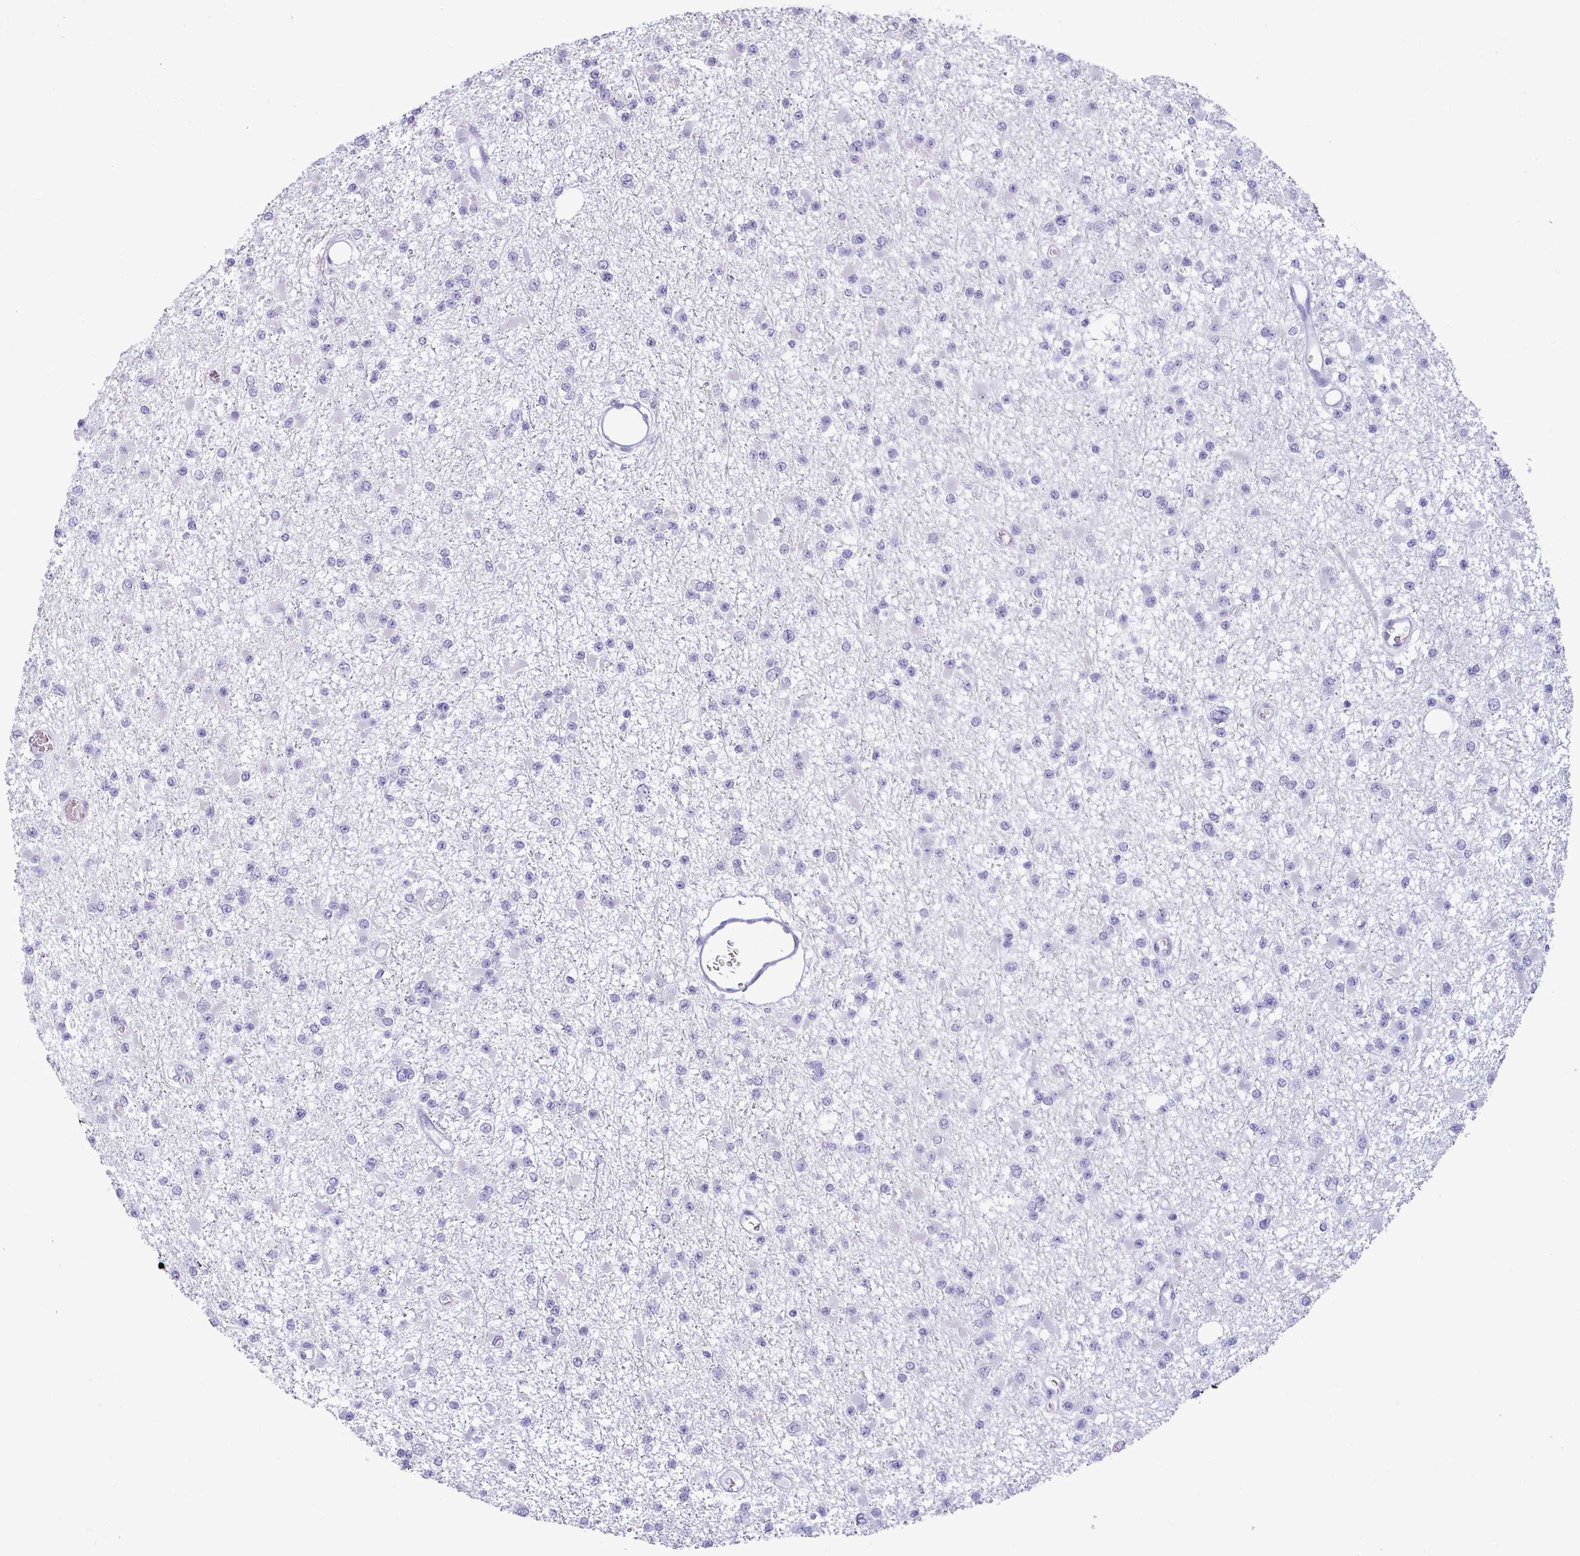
{"staining": {"intensity": "negative", "quantity": "none", "location": "none"}, "tissue": "glioma", "cell_type": "Tumor cells", "image_type": "cancer", "snomed": [{"axis": "morphology", "description": "Glioma, malignant, Low grade"}, {"axis": "topography", "description": "Brain"}], "caption": "Protein analysis of glioma displays no significant staining in tumor cells.", "gene": "VCY1B", "patient": {"sex": "female", "age": 22}}